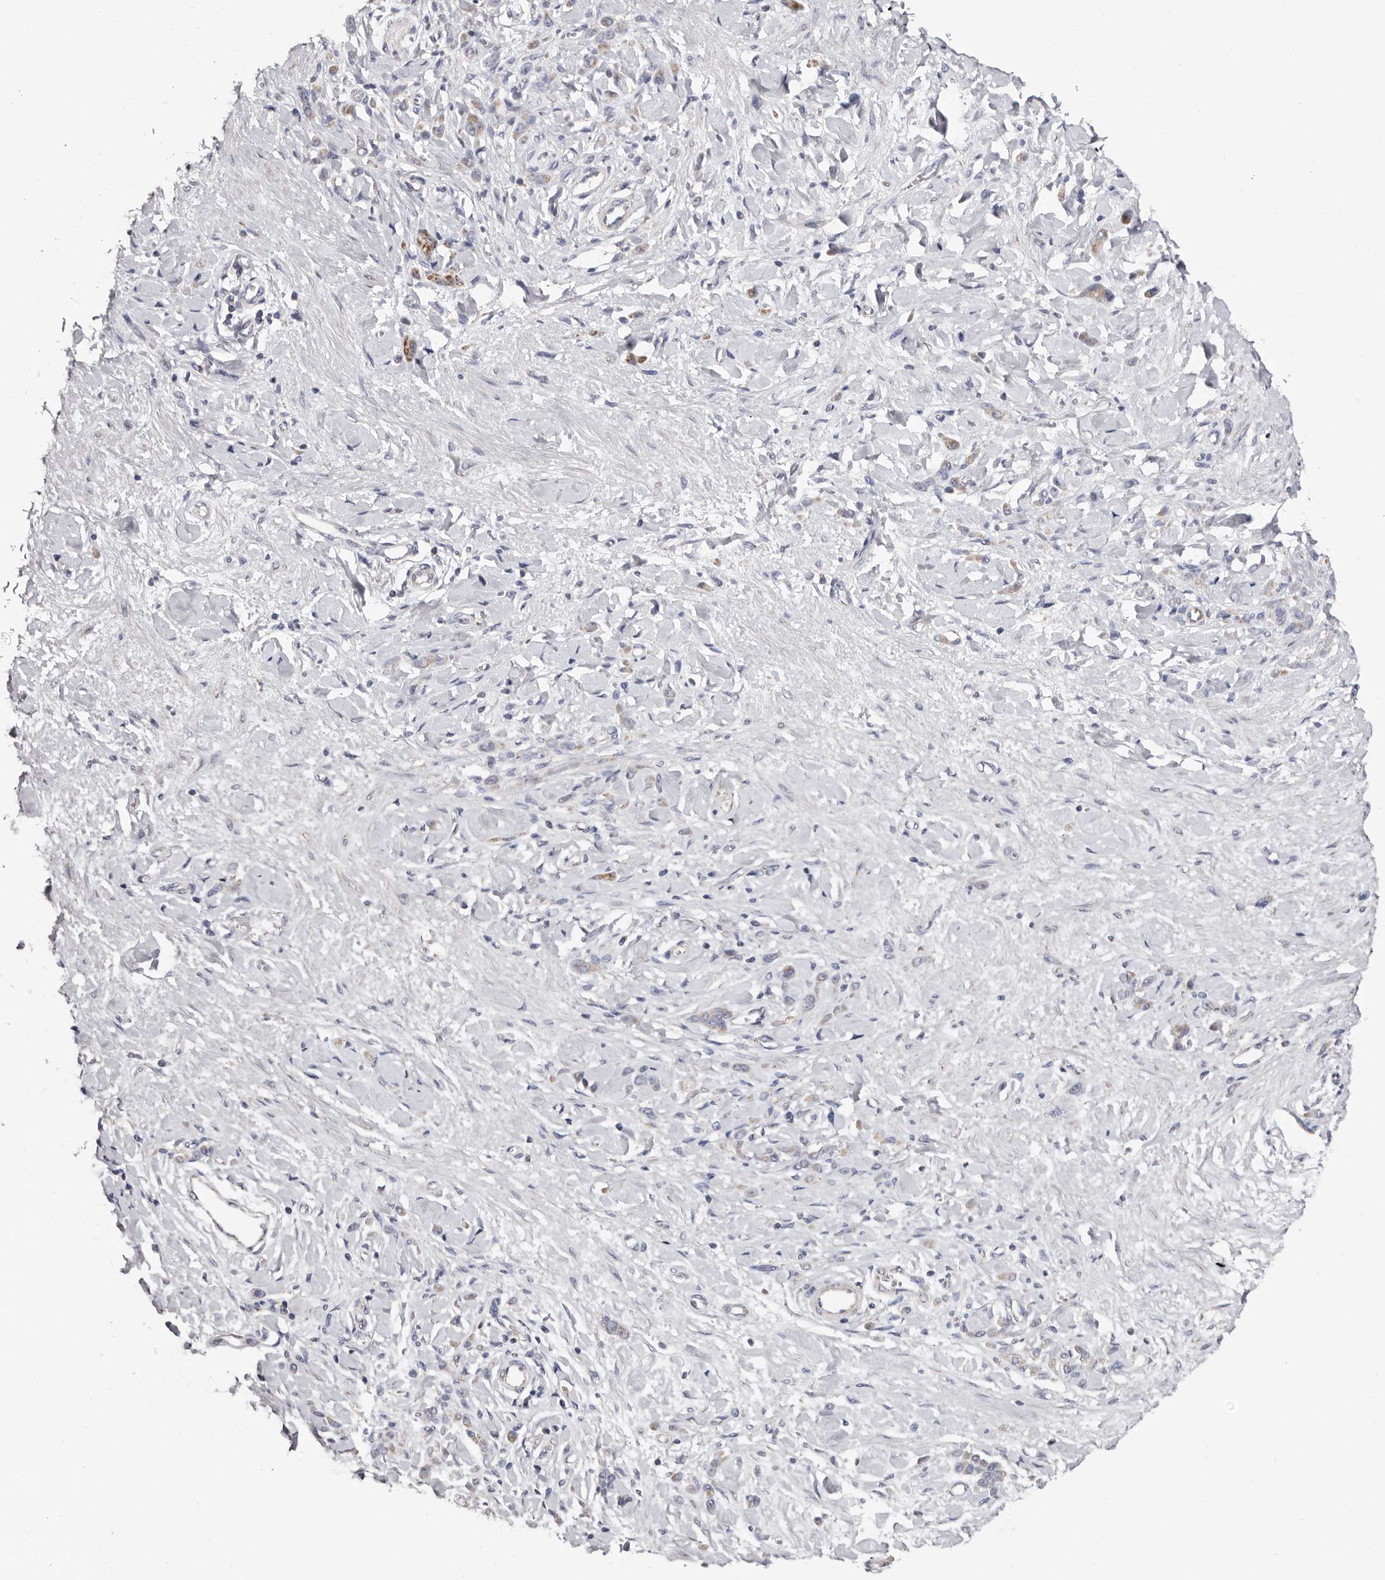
{"staining": {"intensity": "moderate", "quantity": "<25%", "location": "cytoplasmic/membranous"}, "tissue": "stomach cancer", "cell_type": "Tumor cells", "image_type": "cancer", "snomed": [{"axis": "morphology", "description": "Normal tissue, NOS"}, {"axis": "morphology", "description": "Adenocarcinoma, NOS"}, {"axis": "topography", "description": "Stomach"}], "caption": "Immunohistochemical staining of stomach adenocarcinoma shows low levels of moderate cytoplasmic/membranous protein positivity in approximately <25% of tumor cells.", "gene": "RSPO2", "patient": {"sex": "male", "age": 82}}